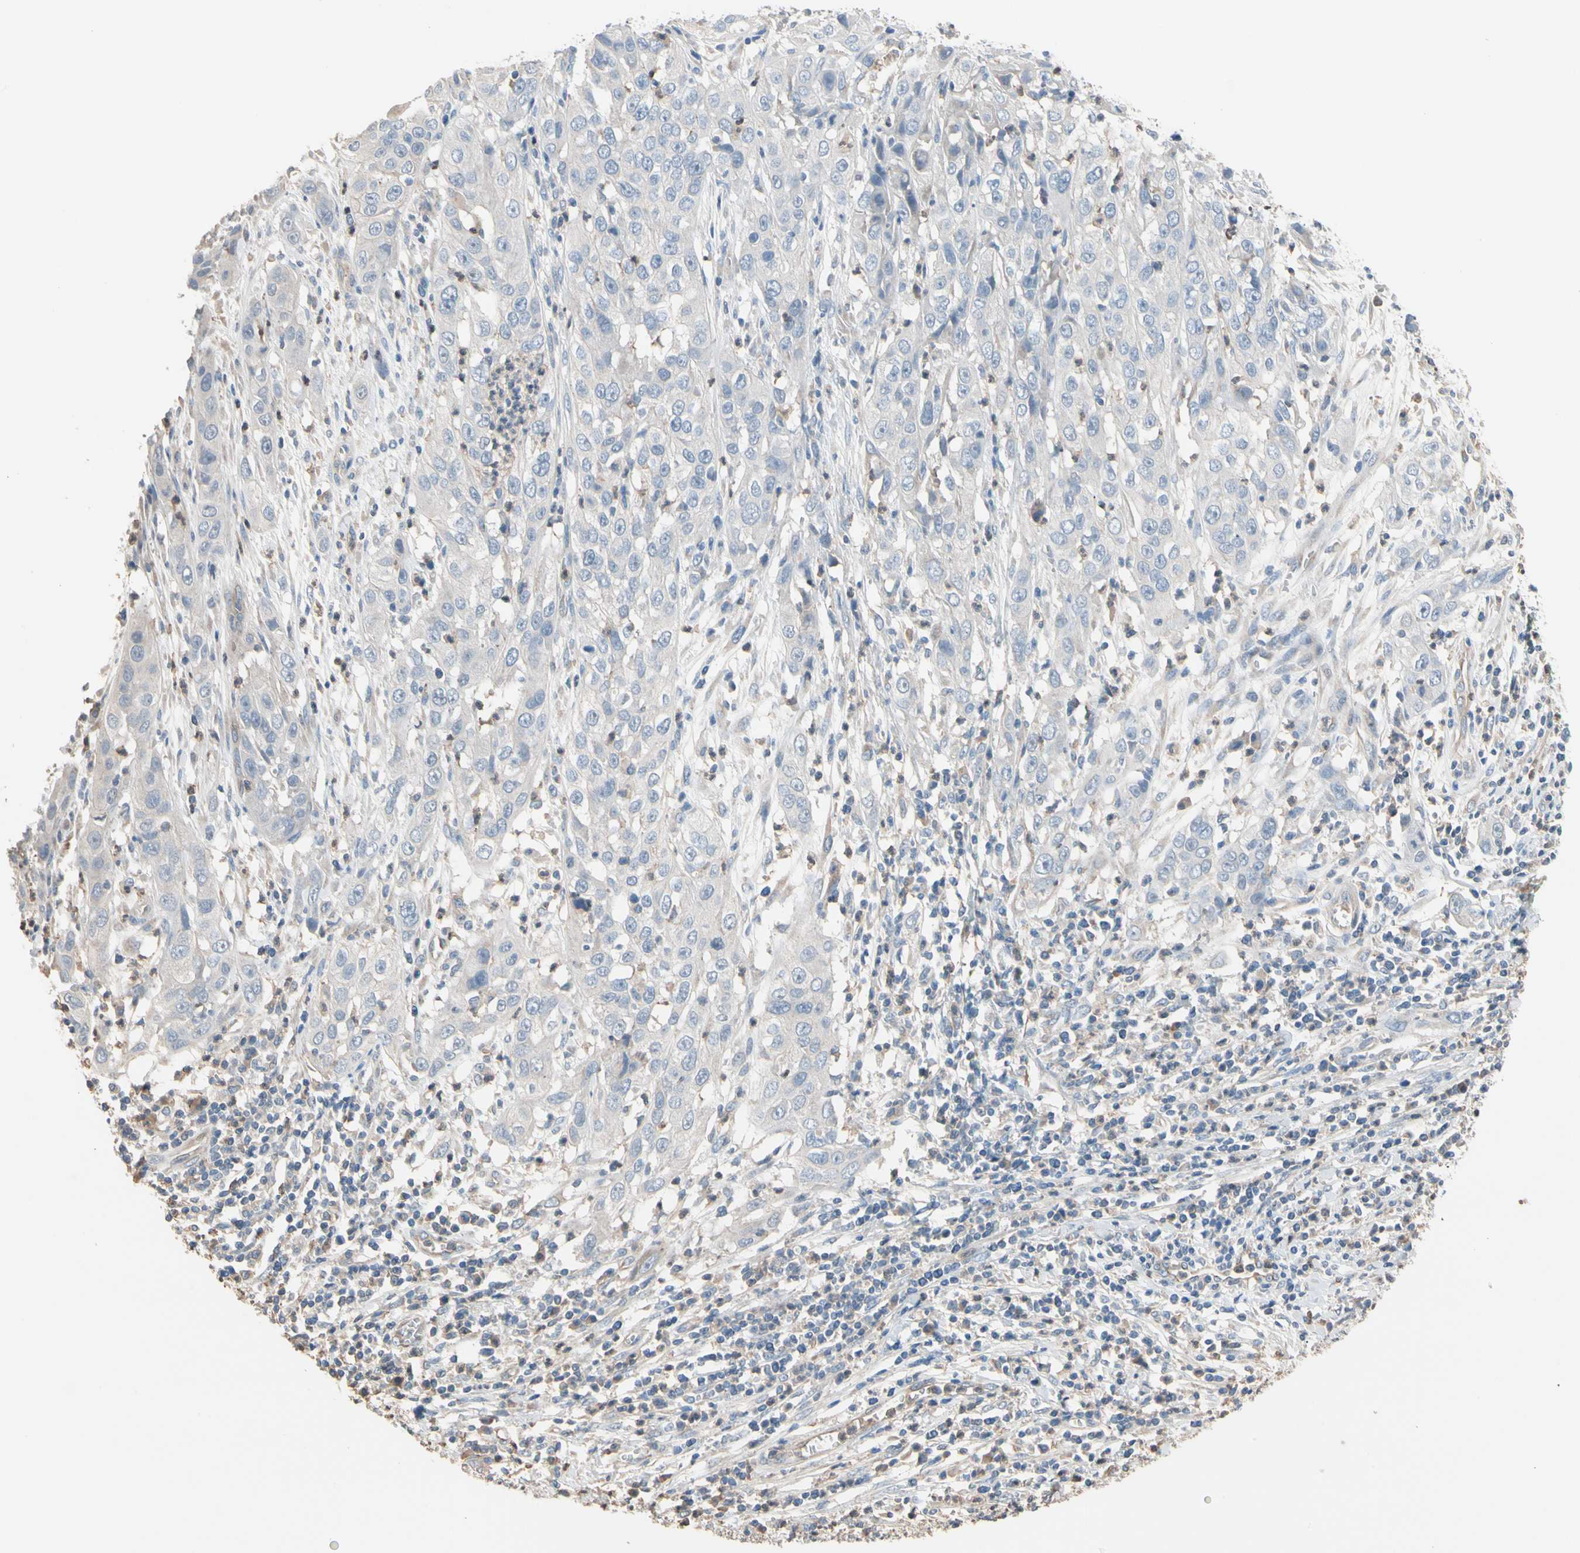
{"staining": {"intensity": "negative", "quantity": "none", "location": "none"}, "tissue": "cervical cancer", "cell_type": "Tumor cells", "image_type": "cancer", "snomed": [{"axis": "morphology", "description": "Squamous cell carcinoma, NOS"}, {"axis": "topography", "description": "Cervix"}], "caption": "This is a micrograph of IHC staining of cervical squamous cell carcinoma, which shows no staining in tumor cells. (Brightfield microscopy of DAB immunohistochemistry at high magnification).", "gene": "BBOX1", "patient": {"sex": "female", "age": 32}}